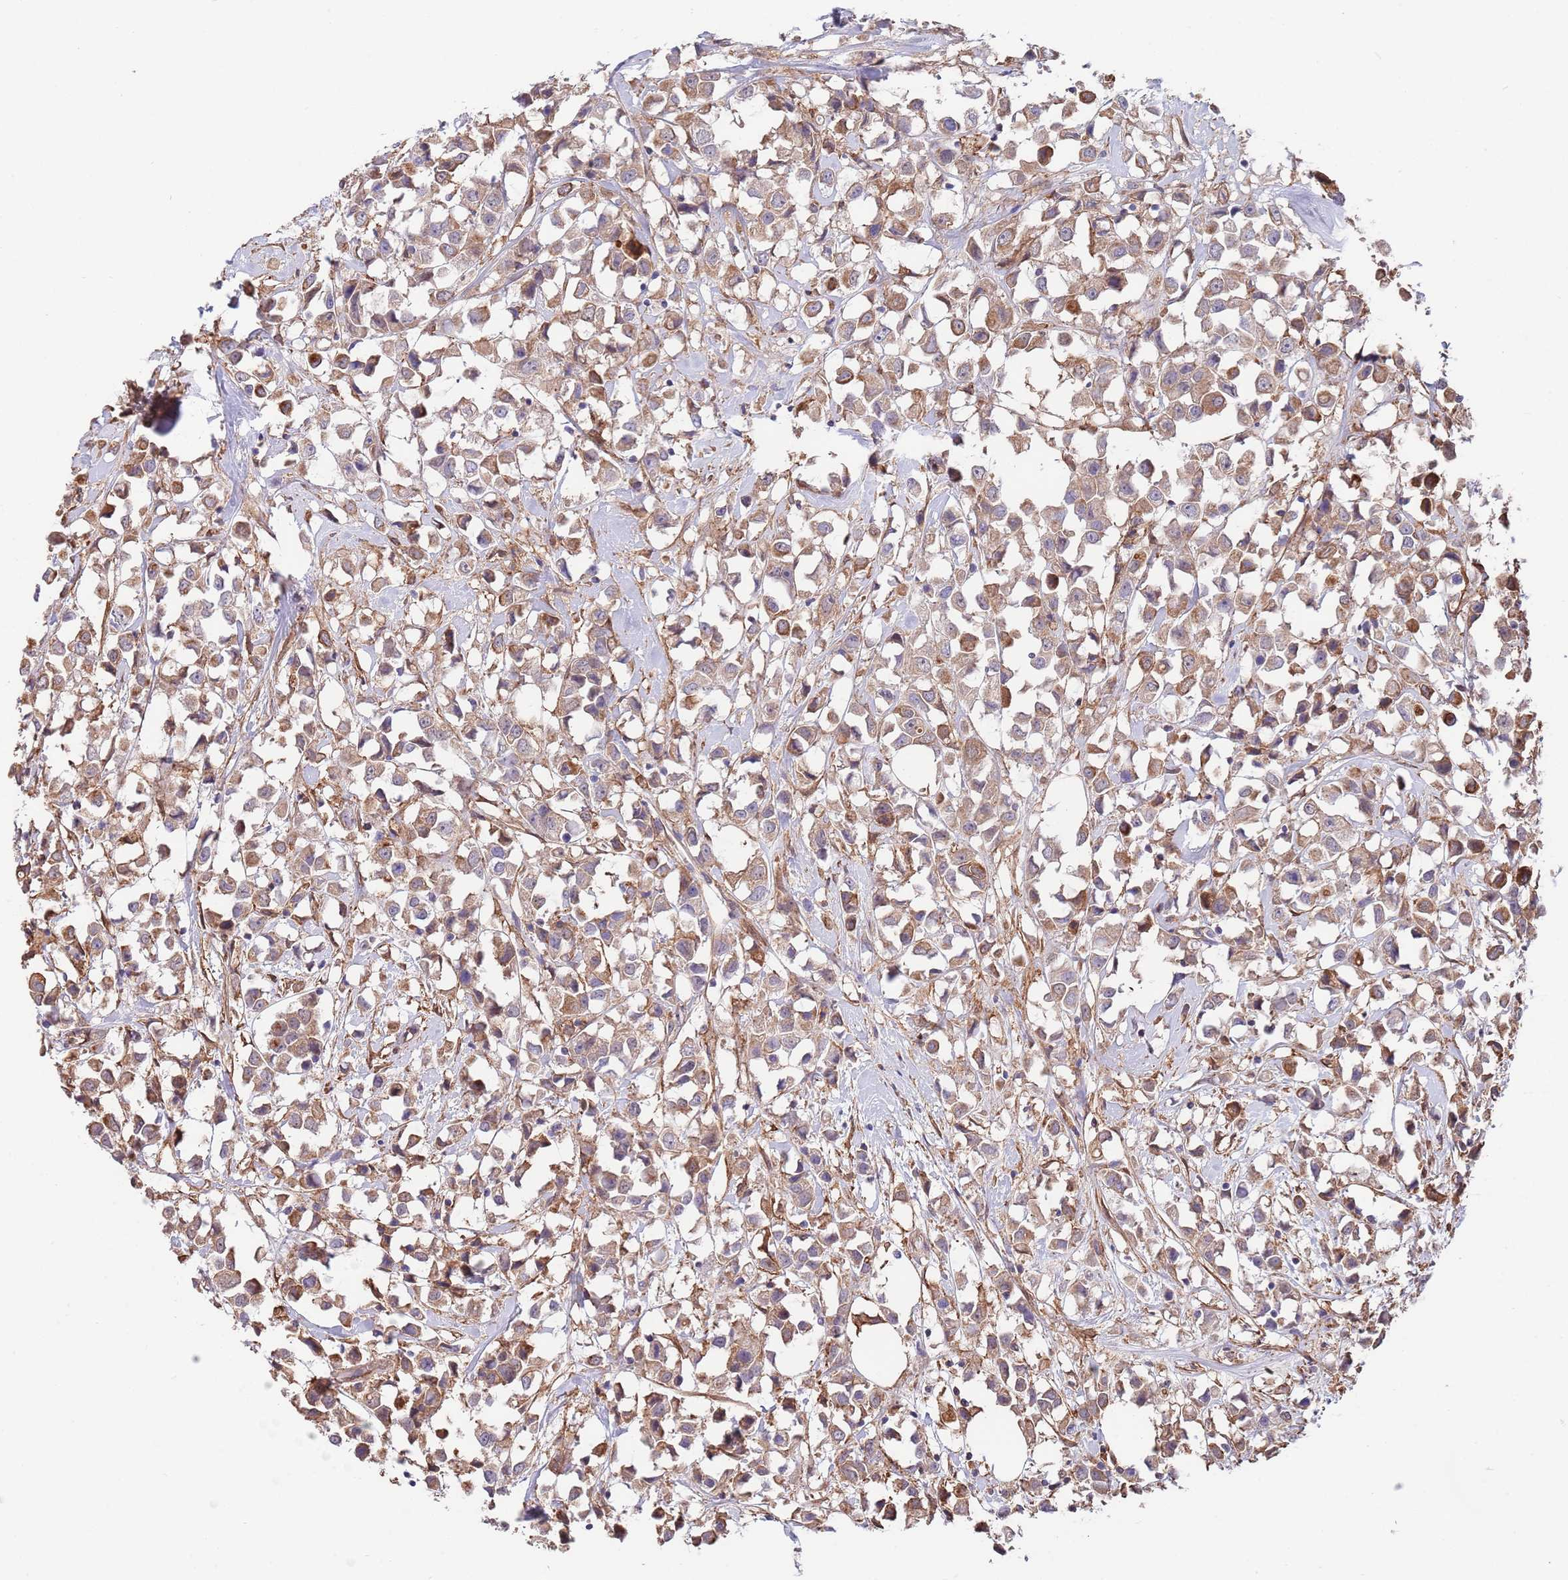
{"staining": {"intensity": "moderate", "quantity": ">75%", "location": "cytoplasmic/membranous"}, "tissue": "breast cancer", "cell_type": "Tumor cells", "image_type": "cancer", "snomed": [{"axis": "morphology", "description": "Duct carcinoma"}, {"axis": "topography", "description": "Breast"}], "caption": "Breast cancer stained for a protein (brown) exhibits moderate cytoplasmic/membranous positive staining in about >75% of tumor cells.", "gene": "BPNT1", "patient": {"sex": "female", "age": 61}}